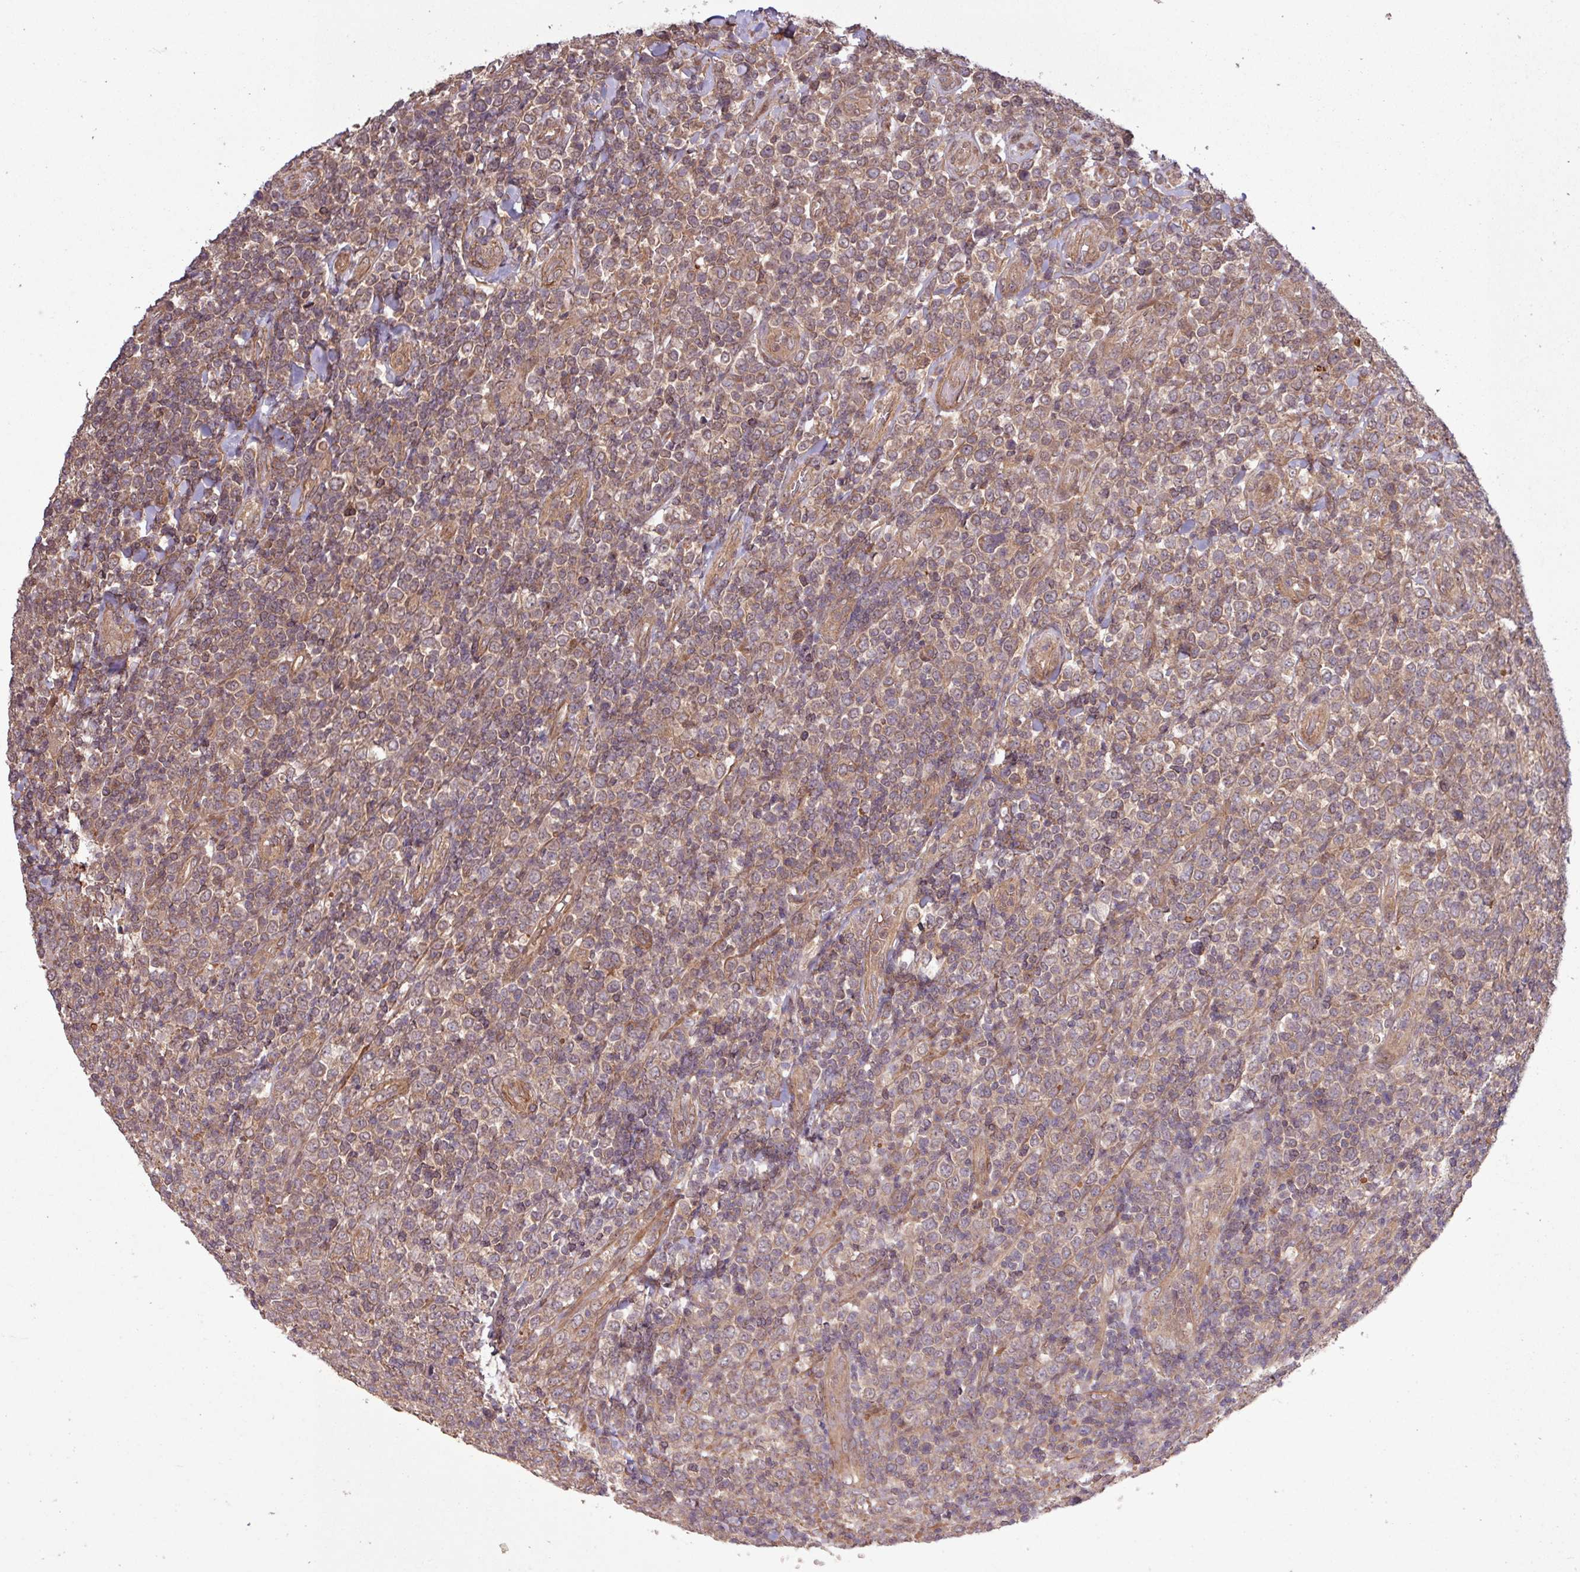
{"staining": {"intensity": "moderate", "quantity": ">75%", "location": "cytoplasmic/membranous"}, "tissue": "lymphoma", "cell_type": "Tumor cells", "image_type": "cancer", "snomed": [{"axis": "morphology", "description": "Malignant lymphoma, non-Hodgkin's type, High grade"}, {"axis": "topography", "description": "Soft tissue"}], "caption": "Moderate cytoplasmic/membranous positivity is present in approximately >75% of tumor cells in high-grade malignant lymphoma, non-Hodgkin's type. (DAB (3,3'-diaminobenzidine) IHC, brown staining for protein, blue staining for nuclei).", "gene": "TRABD2A", "patient": {"sex": "female", "age": 56}}